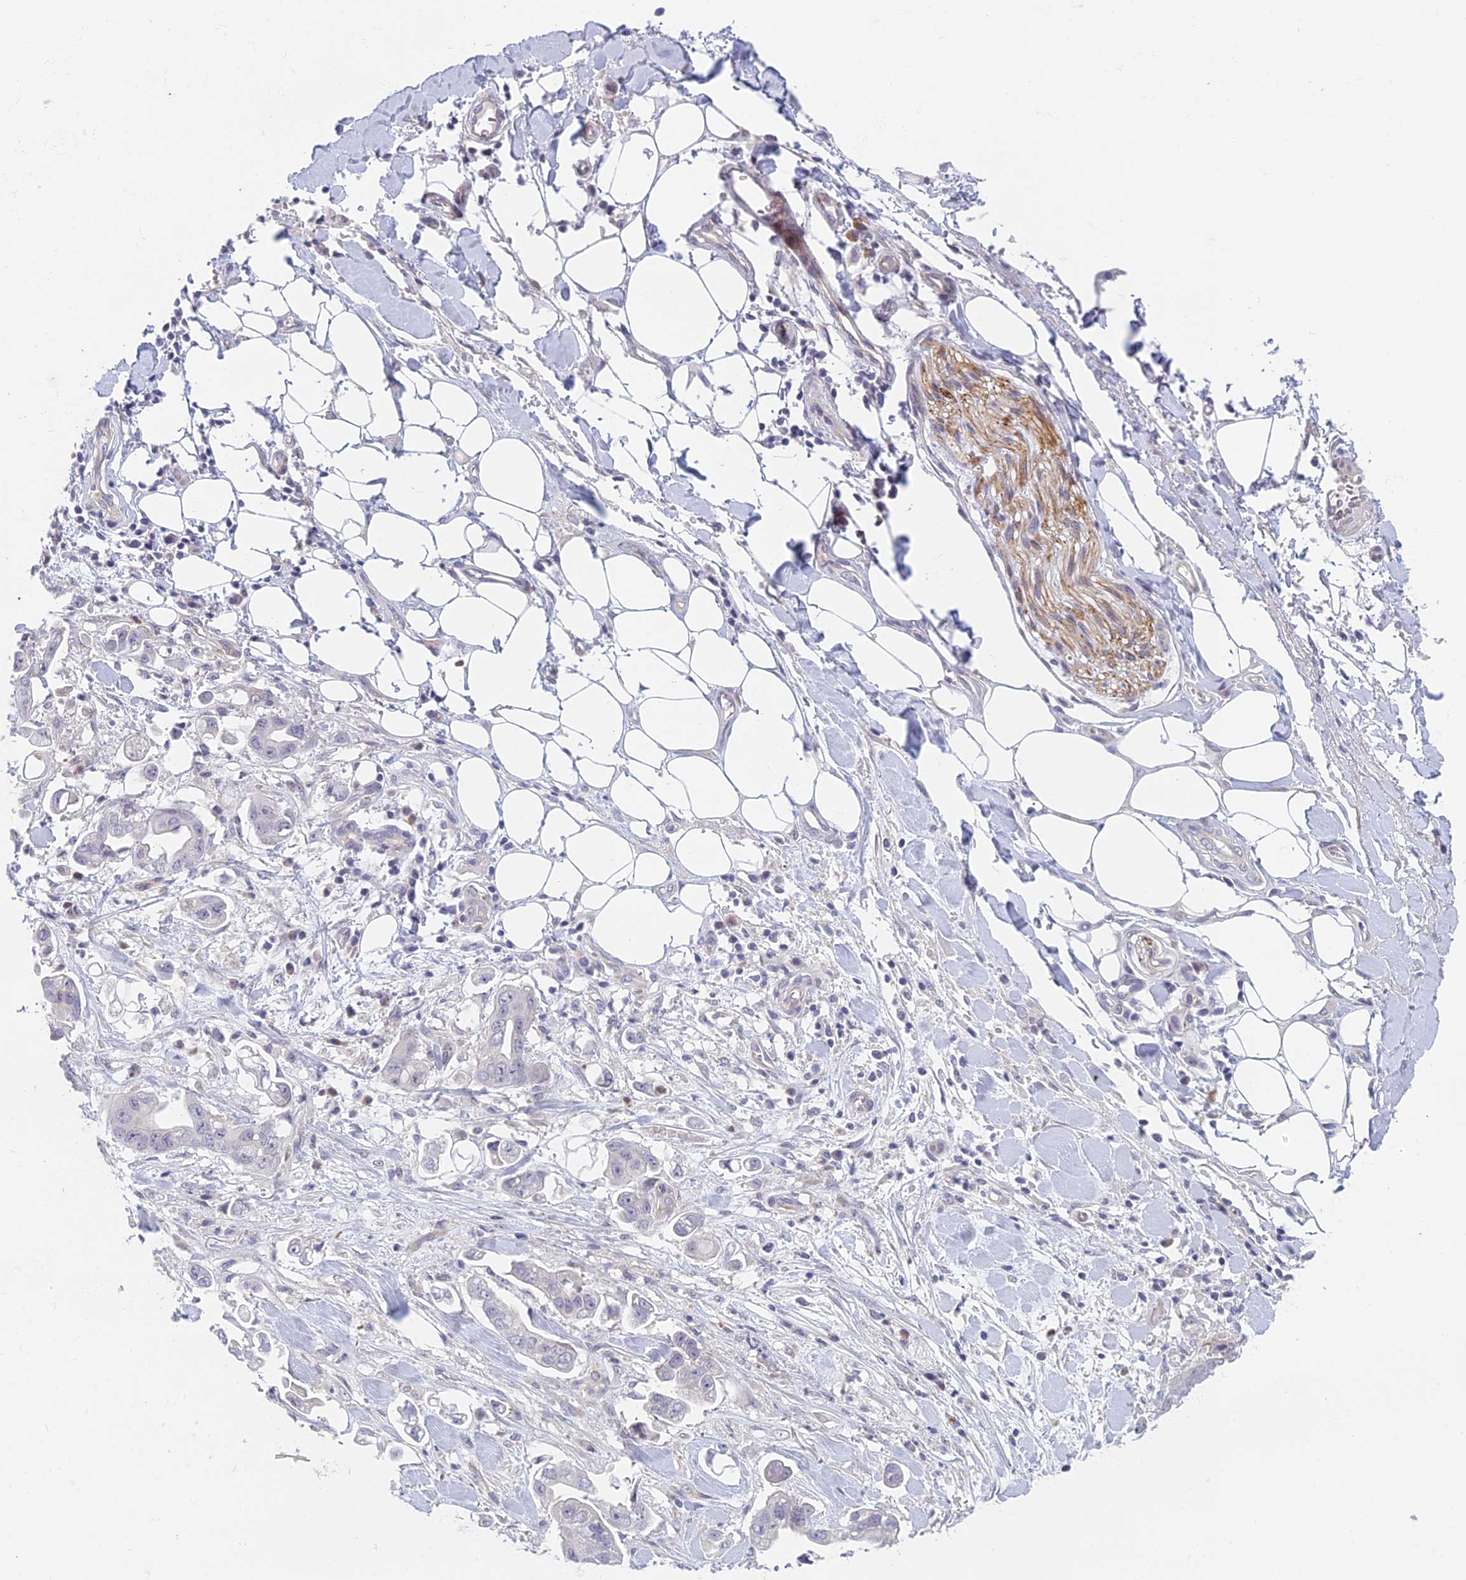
{"staining": {"intensity": "negative", "quantity": "none", "location": "none"}, "tissue": "stomach cancer", "cell_type": "Tumor cells", "image_type": "cancer", "snomed": [{"axis": "morphology", "description": "Adenocarcinoma, NOS"}, {"axis": "topography", "description": "Stomach"}], "caption": "An immunohistochemistry photomicrograph of stomach cancer is shown. There is no staining in tumor cells of stomach cancer.", "gene": "PPP1R26", "patient": {"sex": "male", "age": 62}}